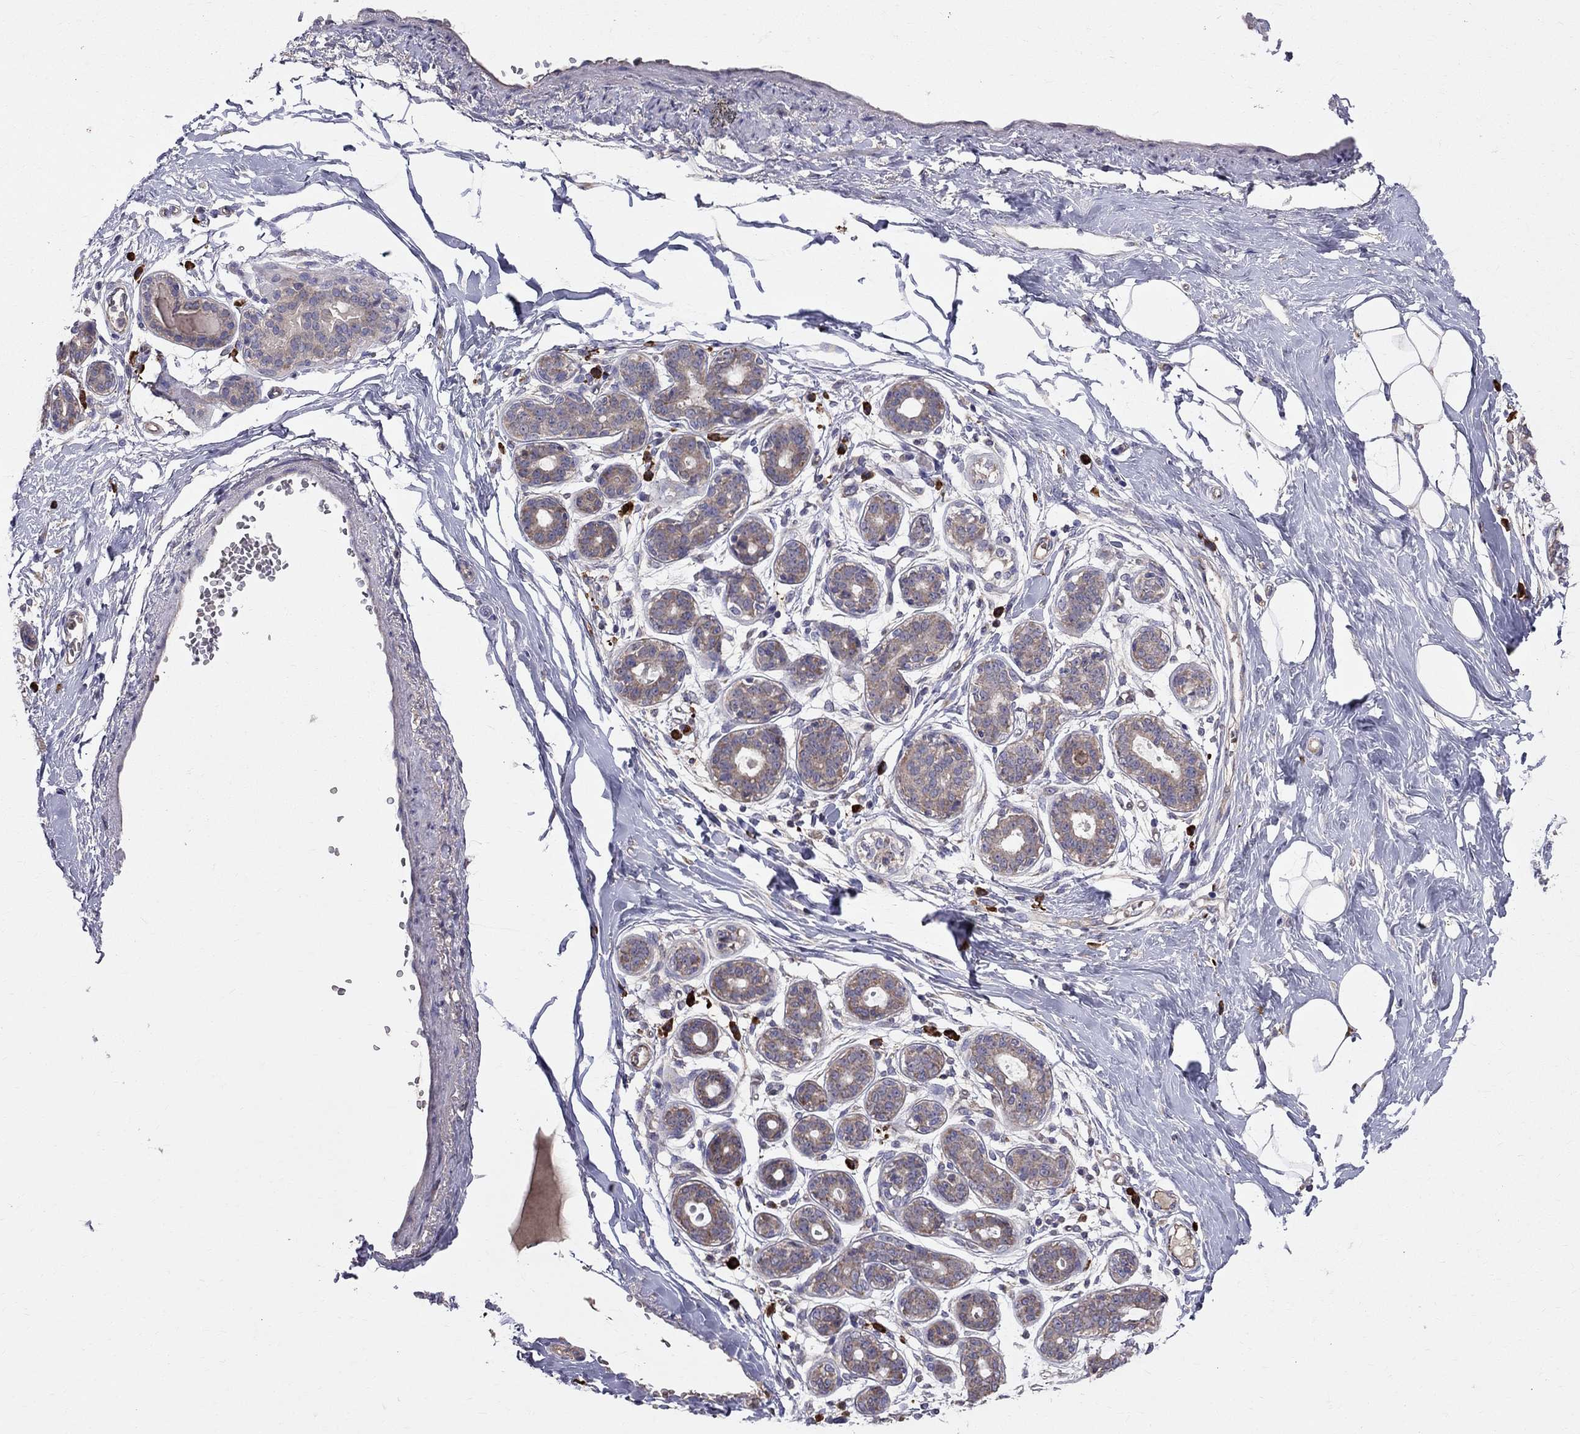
{"staining": {"intensity": "negative", "quantity": "none", "location": "none"}, "tissue": "breast", "cell_type": "Adipocytes", "image_type": "normal", "snomed": [{"axis": "morphology", "description": "Normal tissue, NOS"}, {"axis": "topography", "description": "Skin"}, {"axis": "topography", "description": "Breast"}], "caption": "Adipocytes are negative for protein expression in benign human breast. (Immunohistochemistry (ihc), brightfield microscopy, high magnification).", "gene": "PIK3CG", "patient": {"sex": "female", "age": 43}}